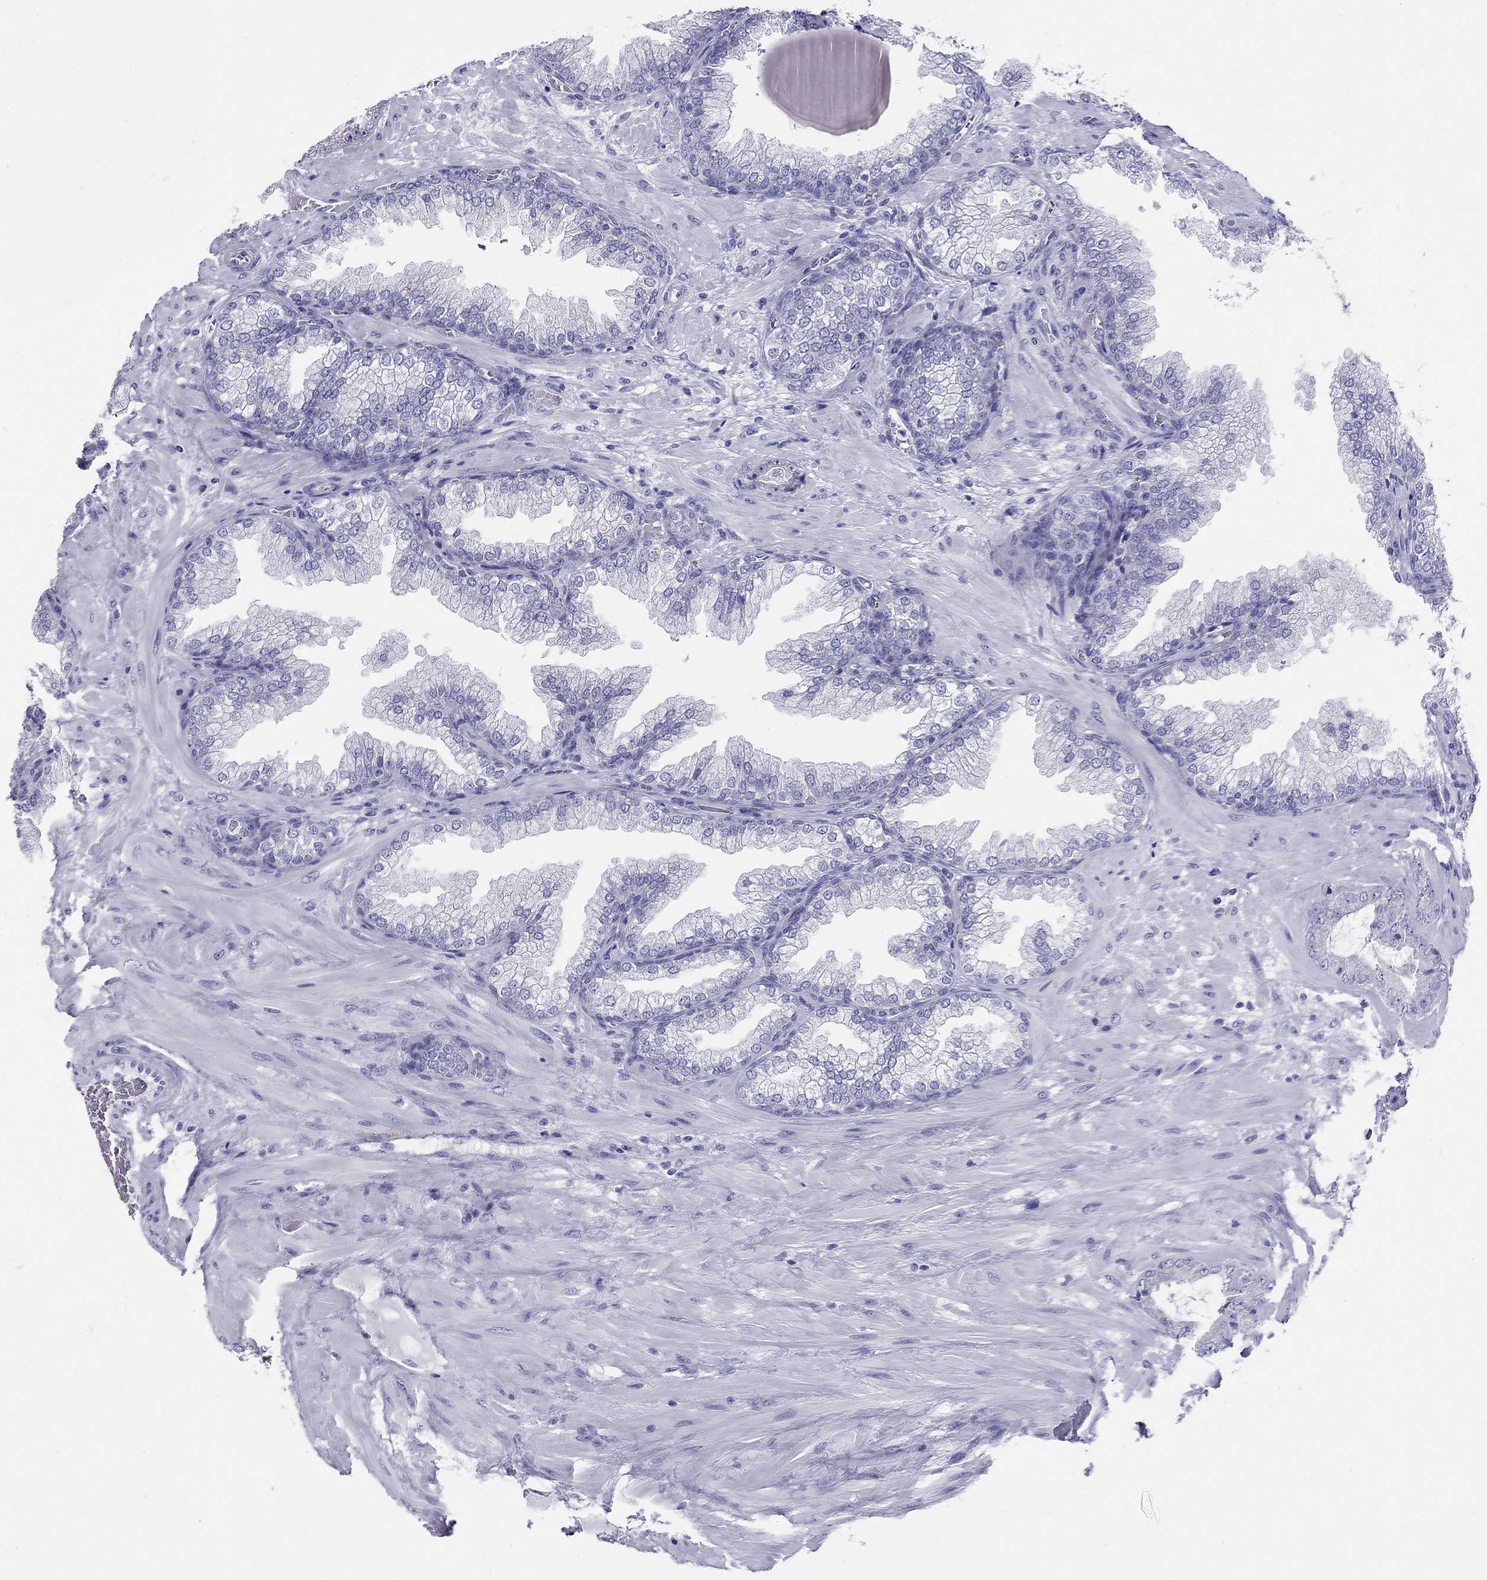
{"staining": {"intensity": "negative", "quantity": "none", "location": "none"}, "tissue": "prostate cancer", "cell_type": "Tumor cells", "image_type": "cancer", "snomed": [{"axis": "morphology", "description": "Adenocarcinoma, Low grade"}, {"axis": "topography", "description": "Prostate"}], "caption": "Photomicrograph shows no protein expression in tumor cells of prostate cancer tissue.", "gene": "DPY19L2", "patient": {"sex": "male", "age": 57}}